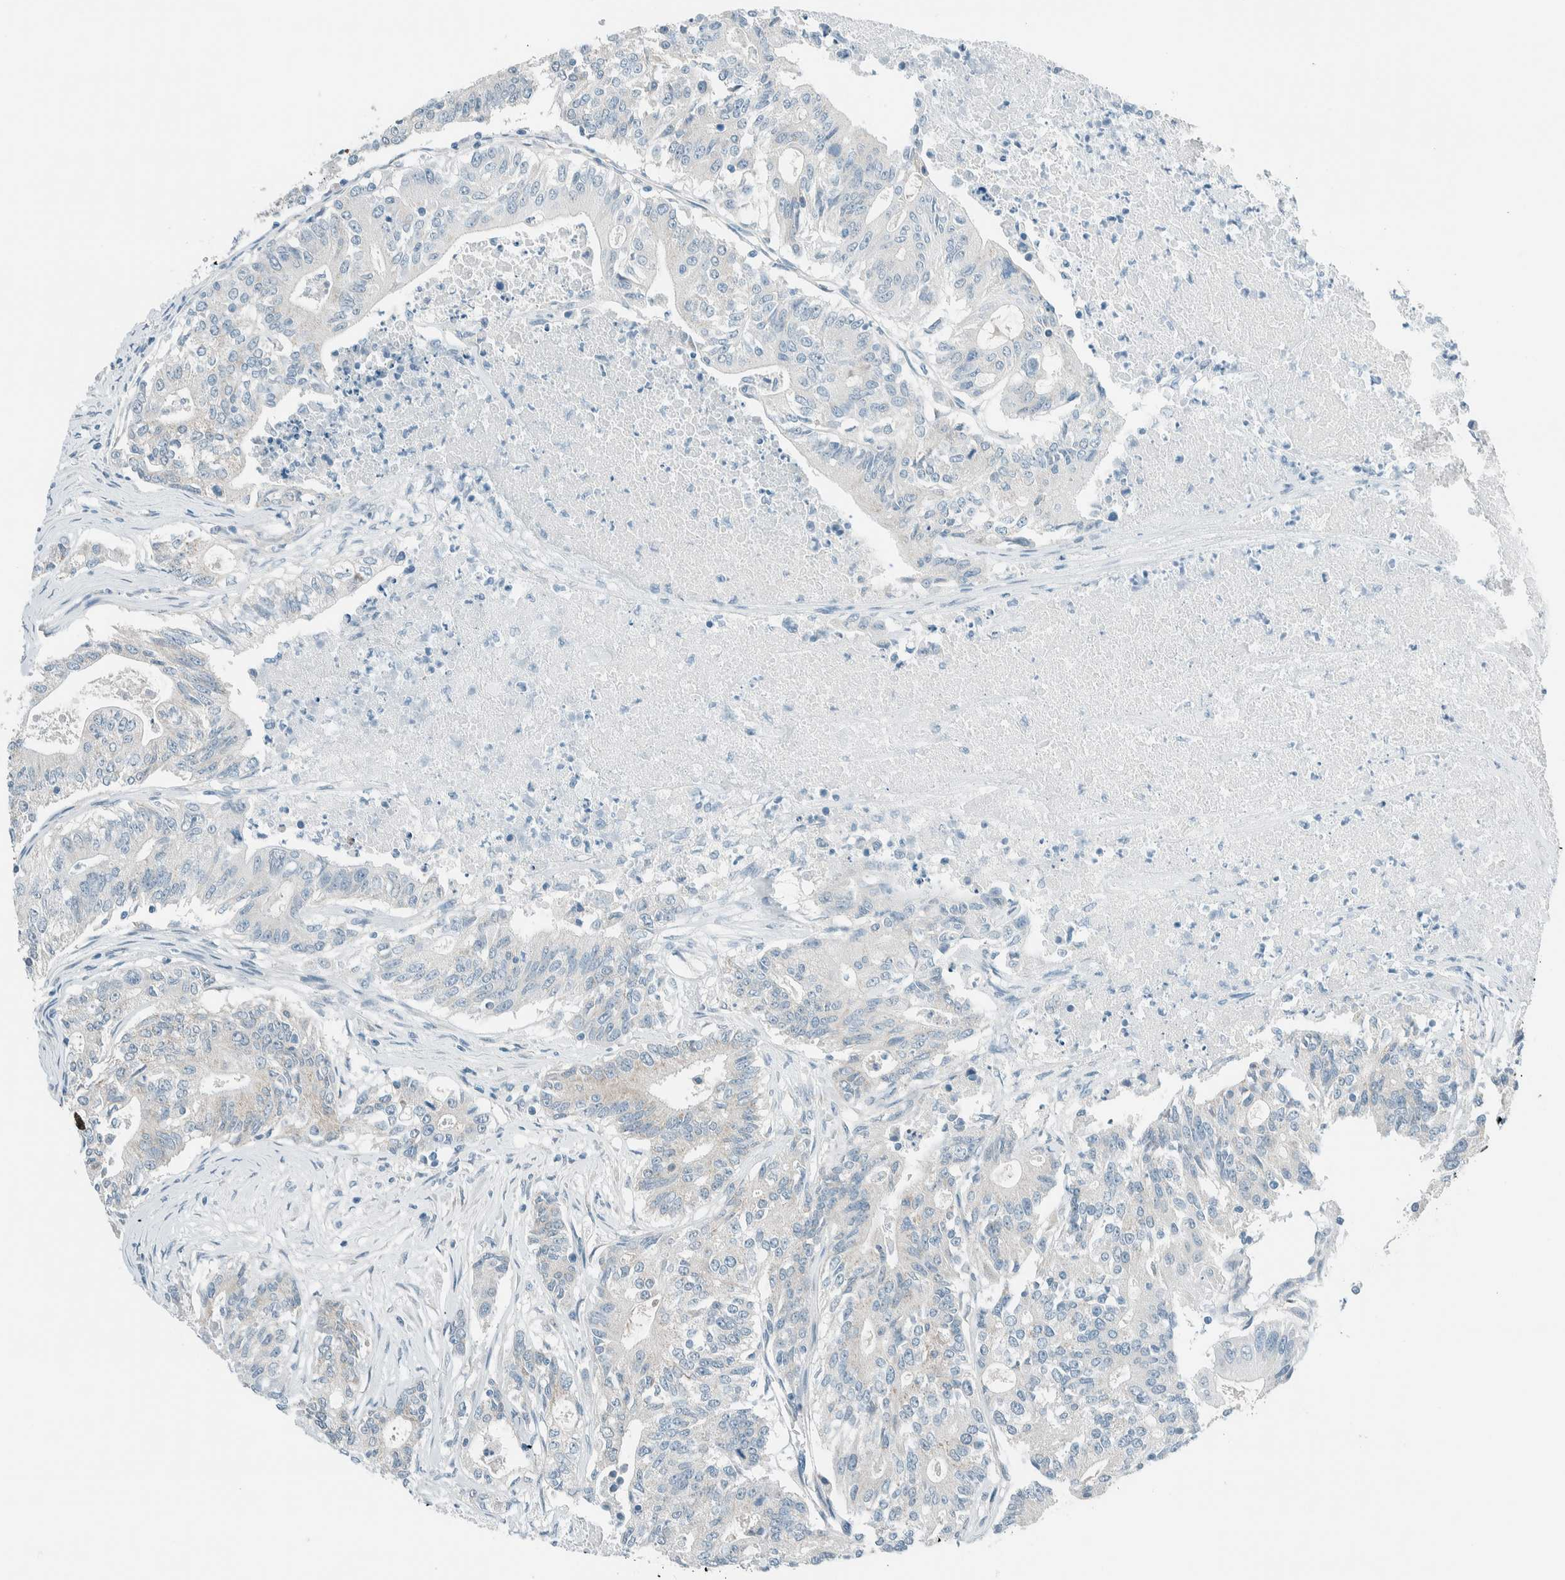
{"staining": {"intensity": "negative", "quantity": "none", "location": "none"}, "tissue": "colorectal cancer", "cell_type": "Tumor cells", "image_type": "cancer", "snomed": [{"axis": "morphology", "description": "Adenocarcinoma, NOS"}, {"axis": "topography", "description": "Colon"}], "caption": "Immunohistochemical staining of human adenocarcinoma (colorectal) demonstrates no significant staining in tumor cells.", "gene": "ALDH7A1", "patient": {"sex": "female", "age": 77}}